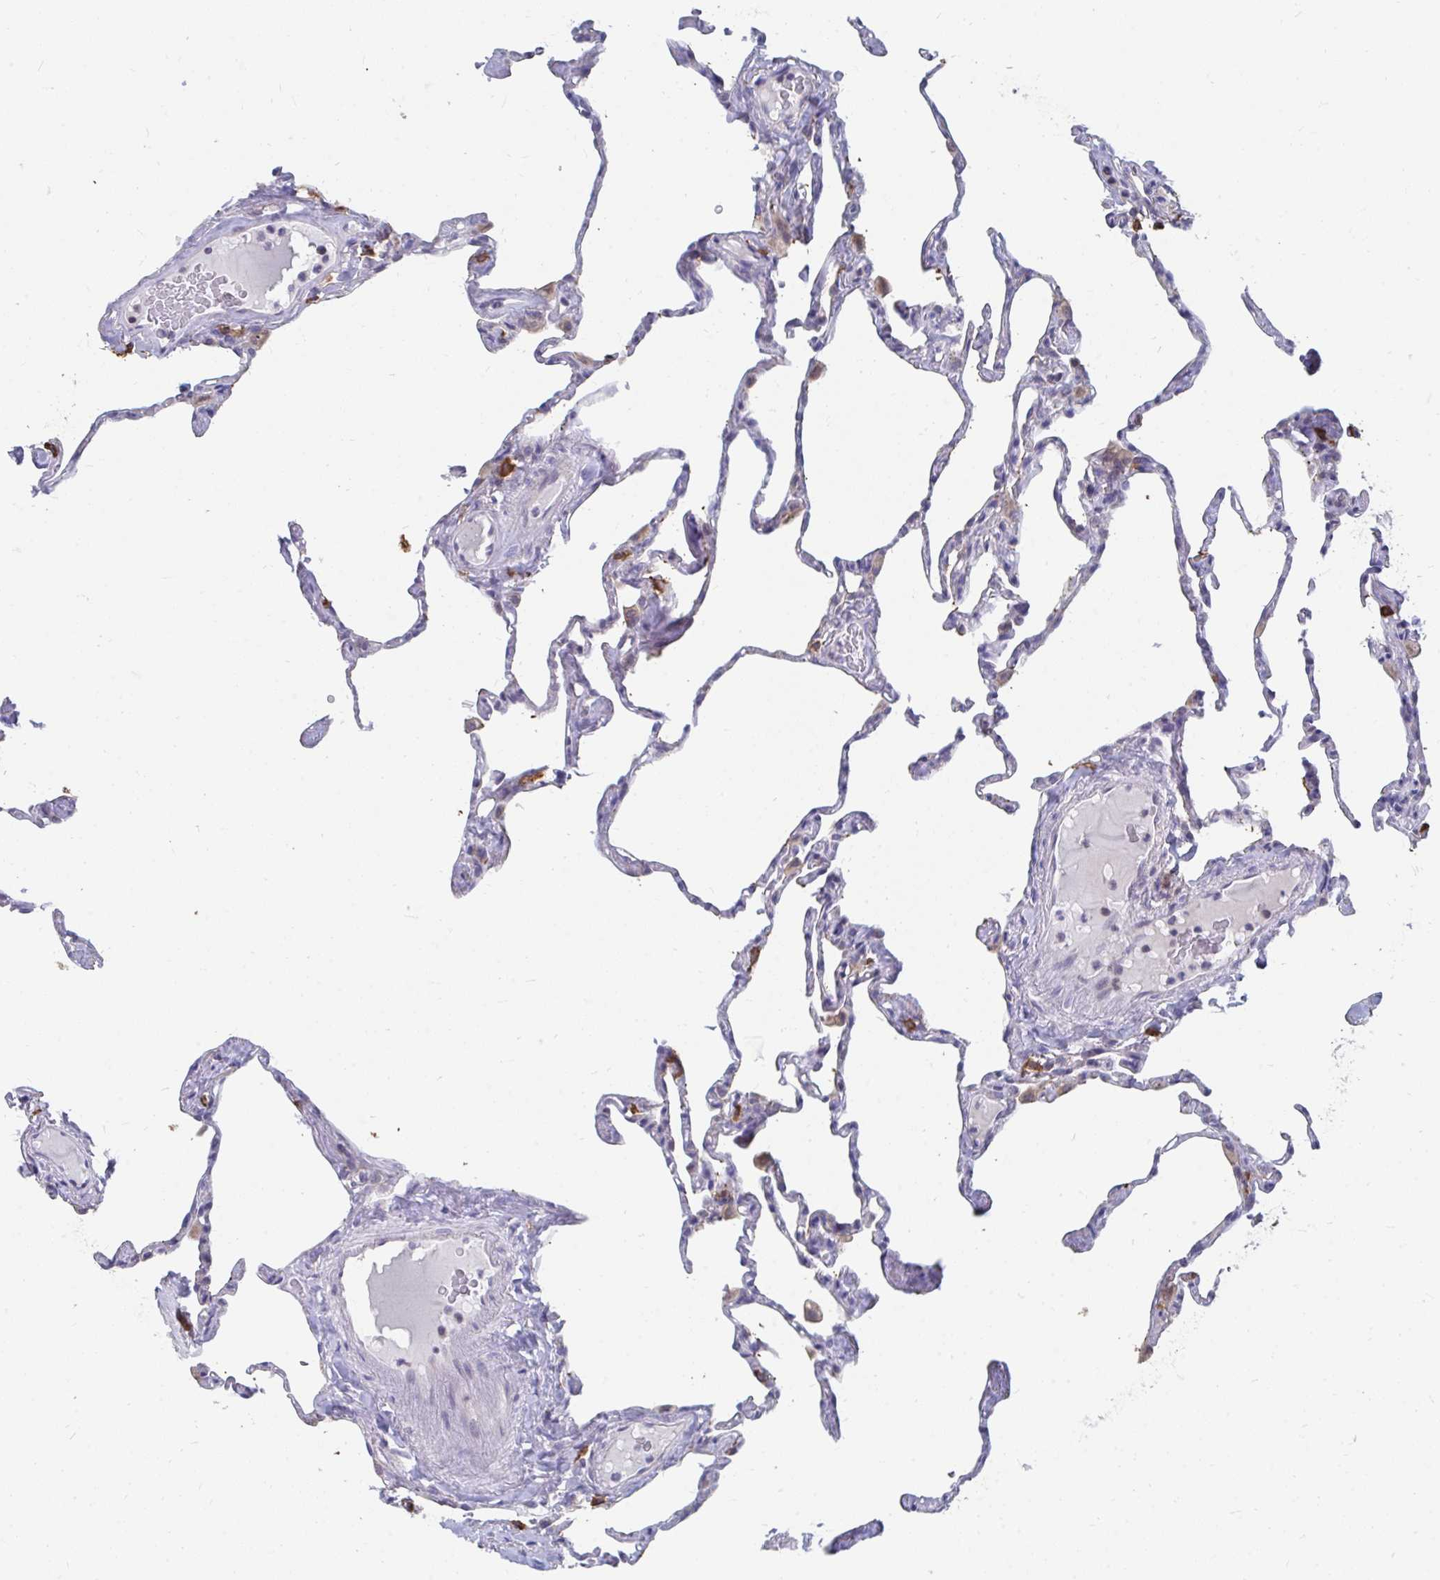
{"staining": {"intensity": "moderate", "quantity": "<25%", "location": "cytoplasmic/membranous"}, "tissue": "lung", "cell_type": "Alveolar cells", "image_type": "normal", "snomed": [{"axis": "morphology", "description": "Normal tissue, NOS"}, {"axis": "topography", "description": "Lung"}], "caption": "DAB (3,3'-diaminobenzidine) immunohistochemical staining of normal human lung shows moderate cytoplasmic/membranous protein expression in about <25% of alveolar cells.", "gene": "PABIR3", "patient": {"sex": "male", "age": 65}}